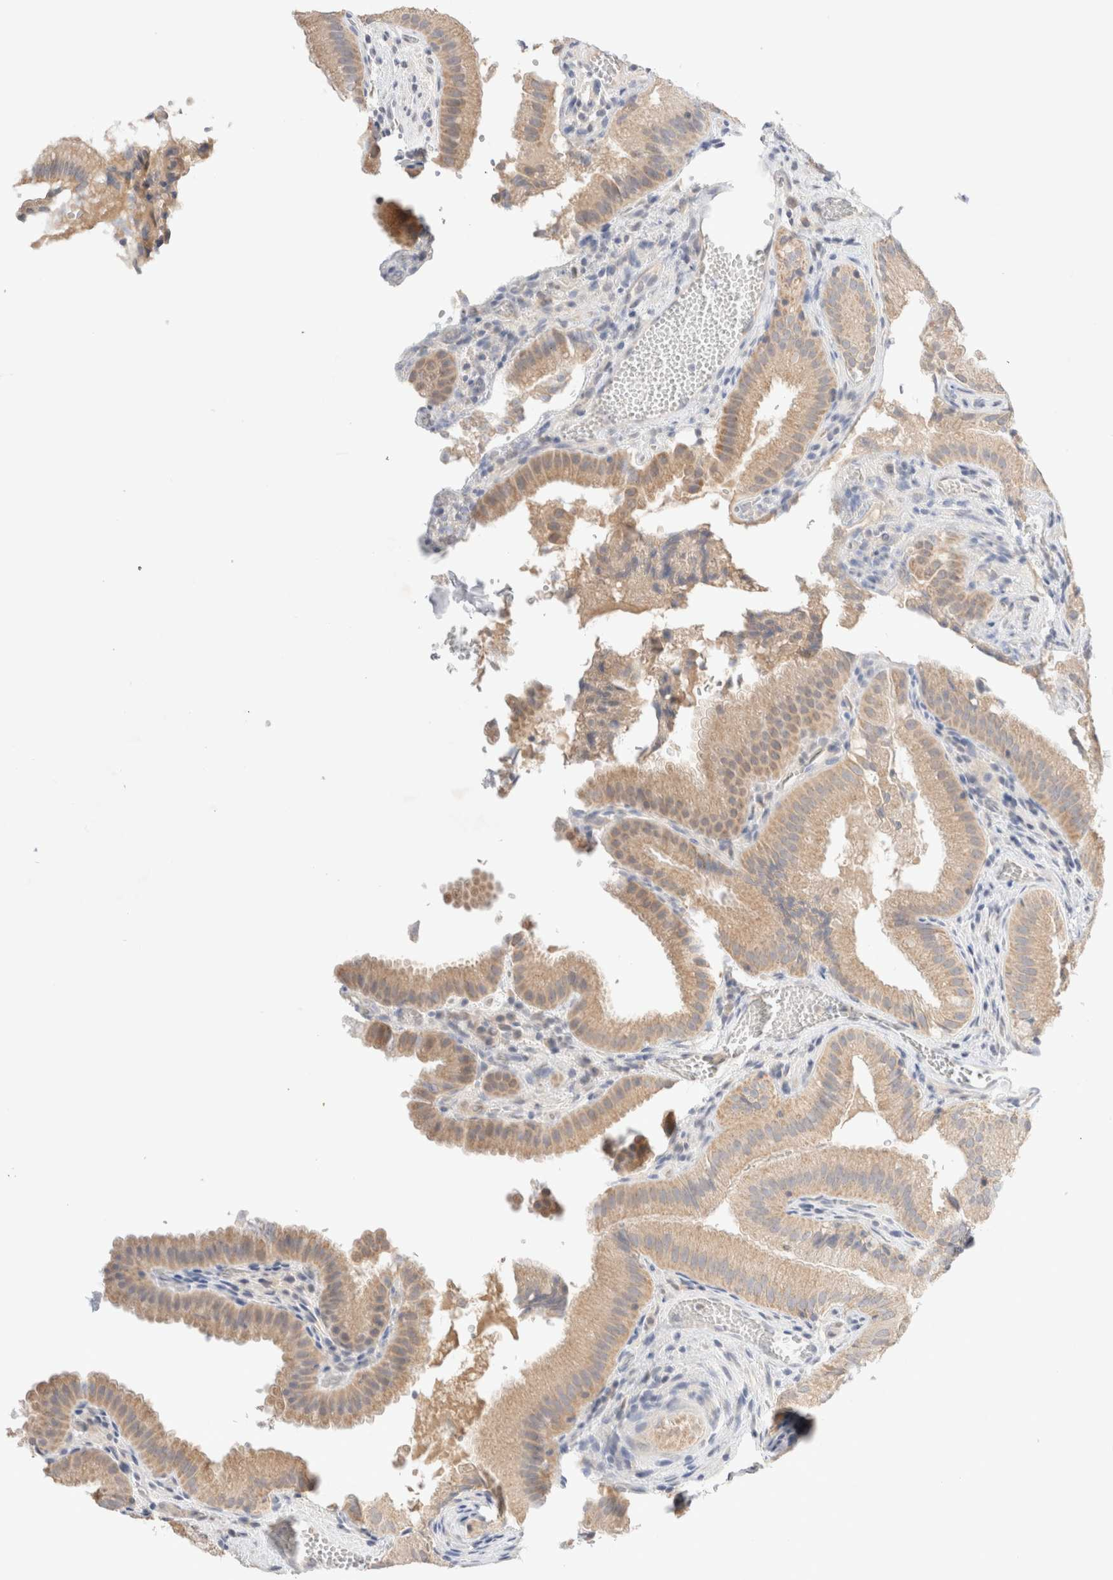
{"staining": {"intensity": "moderate", "quantity": ">75%", "location": "cytoplasmic/membranous"}, "tissue": "gallbladder", "cell_type": "Glandular cells", "image_type": "normal", "snomed": [{"axis": "morphology", "description": "Normal tissue, NOS"}, {"axis": "topography", "description": "Gallbladder"}], "caption": "Gallbladder stained for a protein (brown) displays moderate cytoplasmic/membranous positive positivity in approximately >75% of glandular cells.", "gene": "SPATA20", "patient": {"sex": "female", "age": 30}}